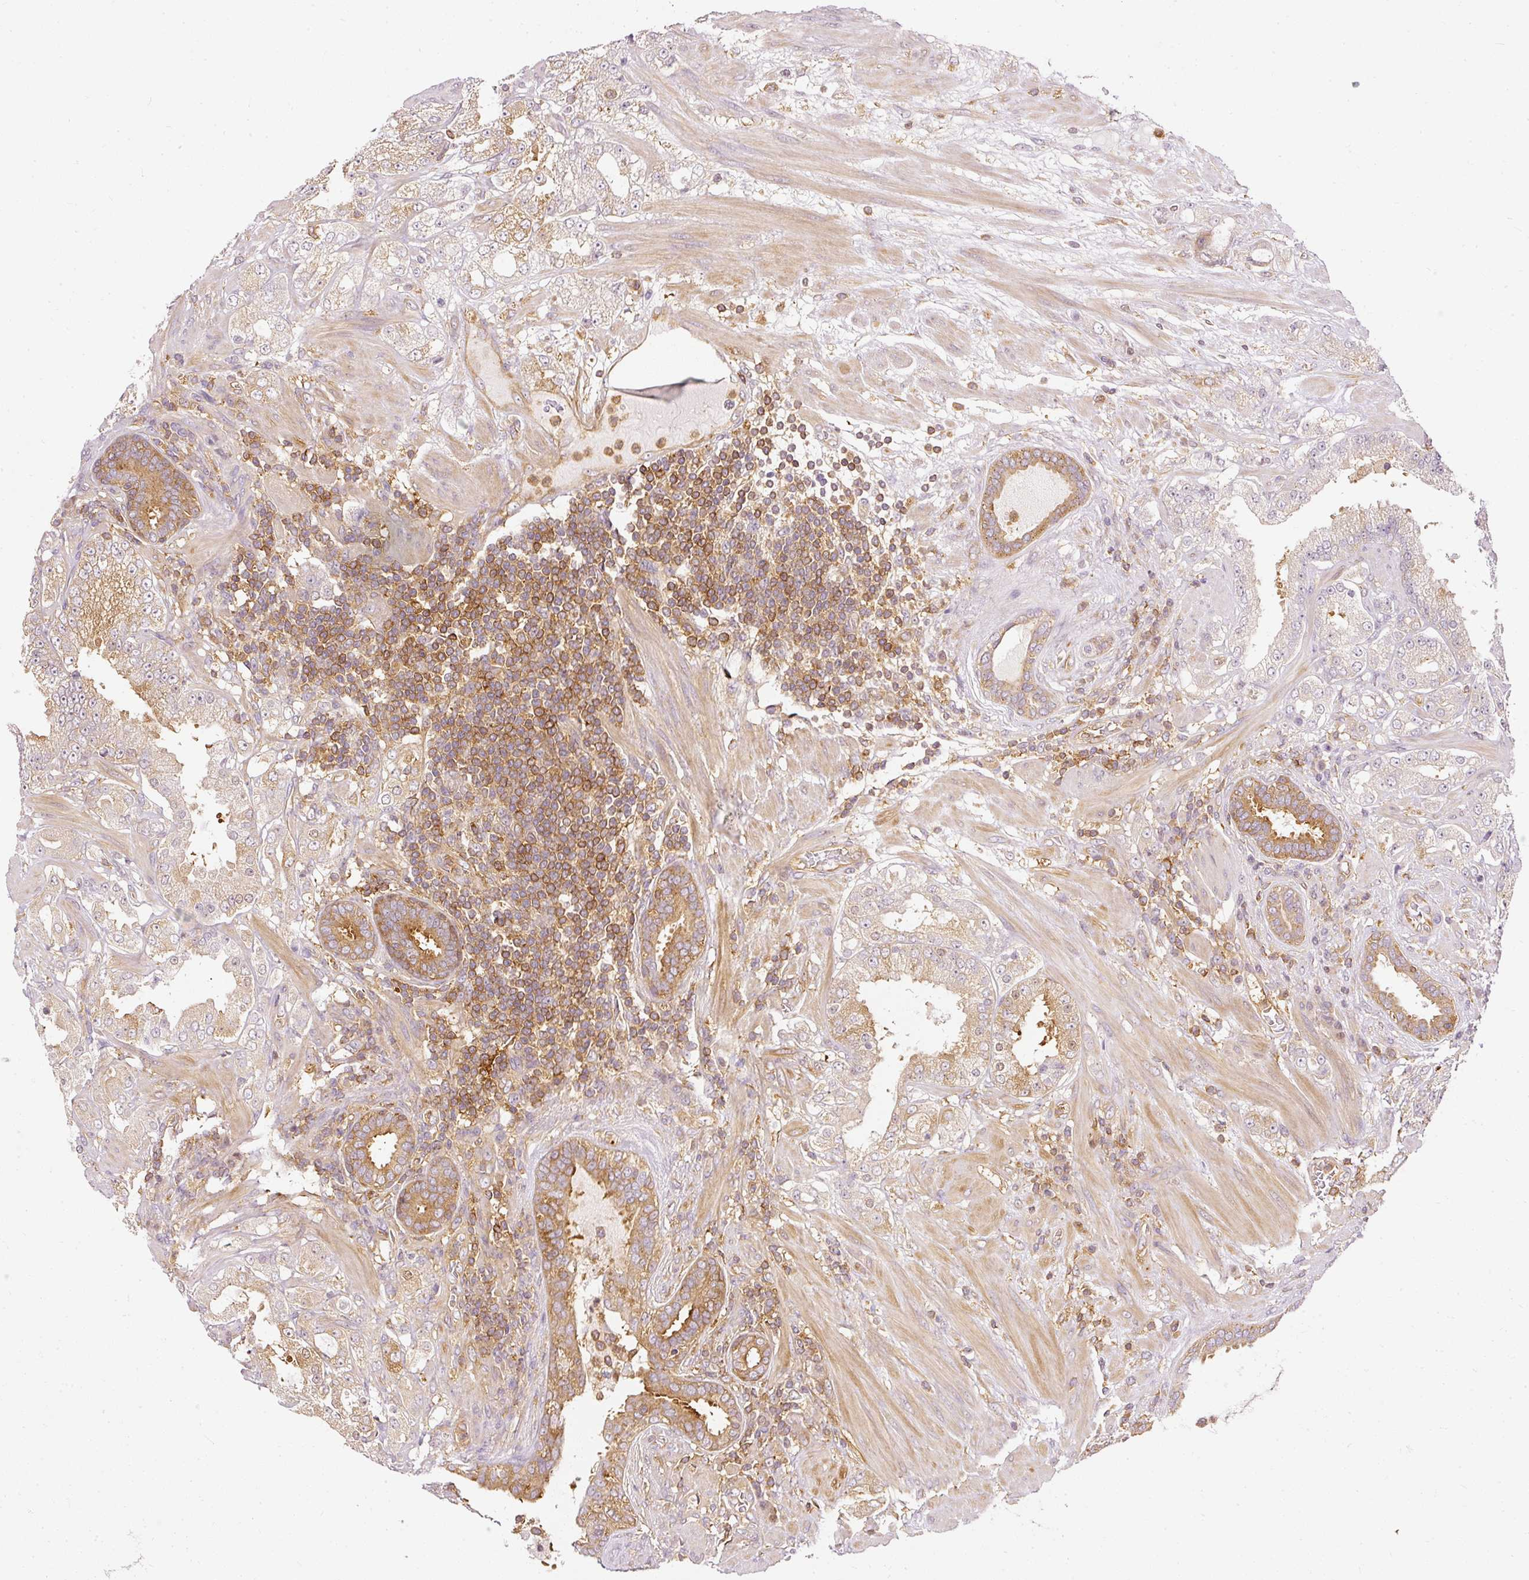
{"staining": {"intensity": "moderate", "quantity": "25%-75%", "location": "cytoplasmic/membranous"}, "tissue": "prostate cancer", "cell_type": "Tumor cells", "image_type": "cancer", "snomed": [{"axis": "morphology", "description": "Adenocarcinoma, High grade"}, {"axis": "topography", "description": "Prostate"}], "caption": "Protein staining displays moderate cytoplasmic/membranous staining in about 25%-75% of tumor cells in prostate cancer.", "gene": "ARMH3", "patient": {"sex": "male", "age": 68}}